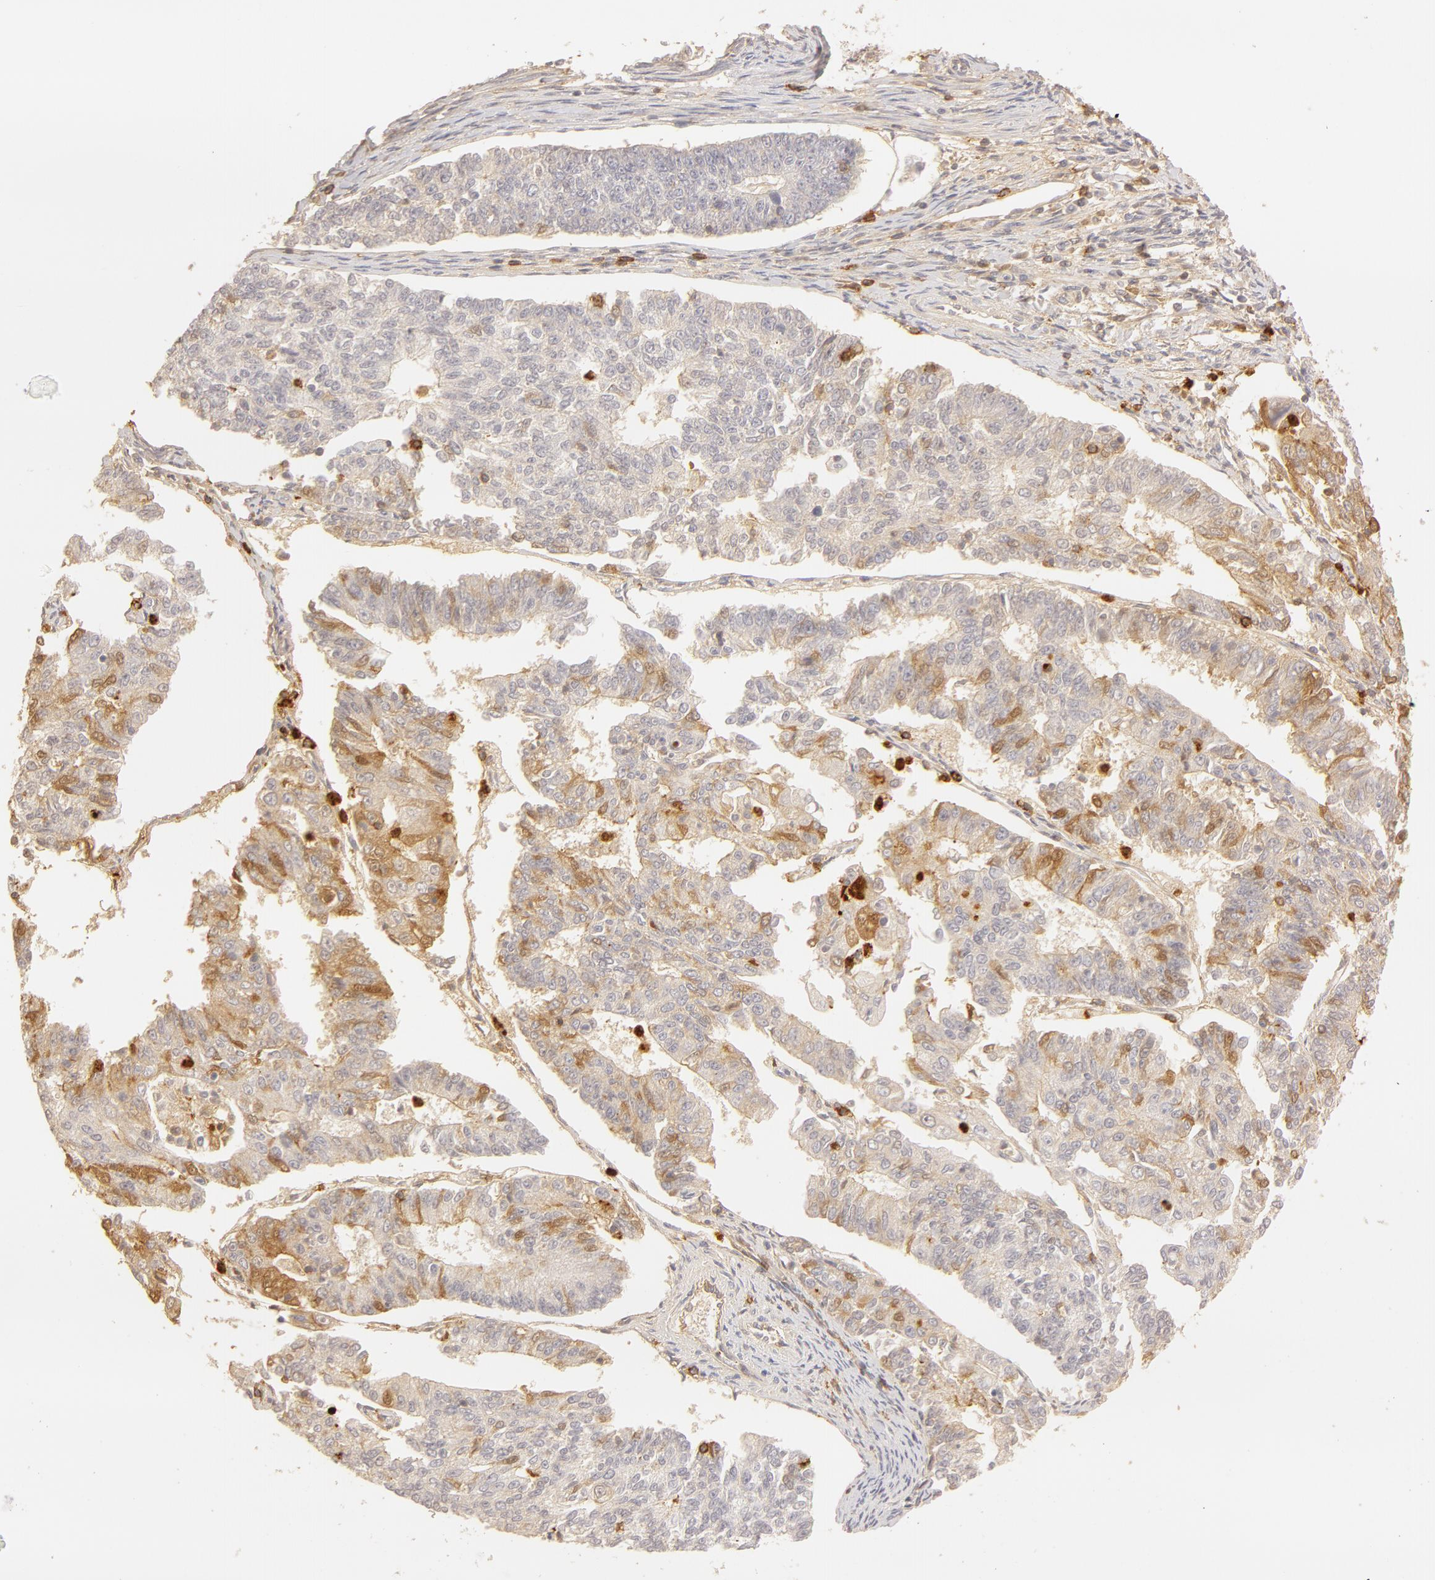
{"staining": {"intensity": "weak", "quantity": "25%-75%", "location": "cytoplasmic/membranous"}, "tissue": "endometrial cancer", "cell_type": "Tumor cells", "image_type": "cancer", "snomed": [{"axis": "morphology", "description": "Adenocarcinoma, NOS"}, {"axis": "topography", "description": "Endometrium"}], "caption": "Endometrial cancer (adenocarcinoma) was stained to show a protein in brown. There is low levels of weak cytoplasmic/membranous expression in approximately 25%-75% of tumor cells.", "gene": "C1R", "patient": {"sex": "female", "age": 56}}